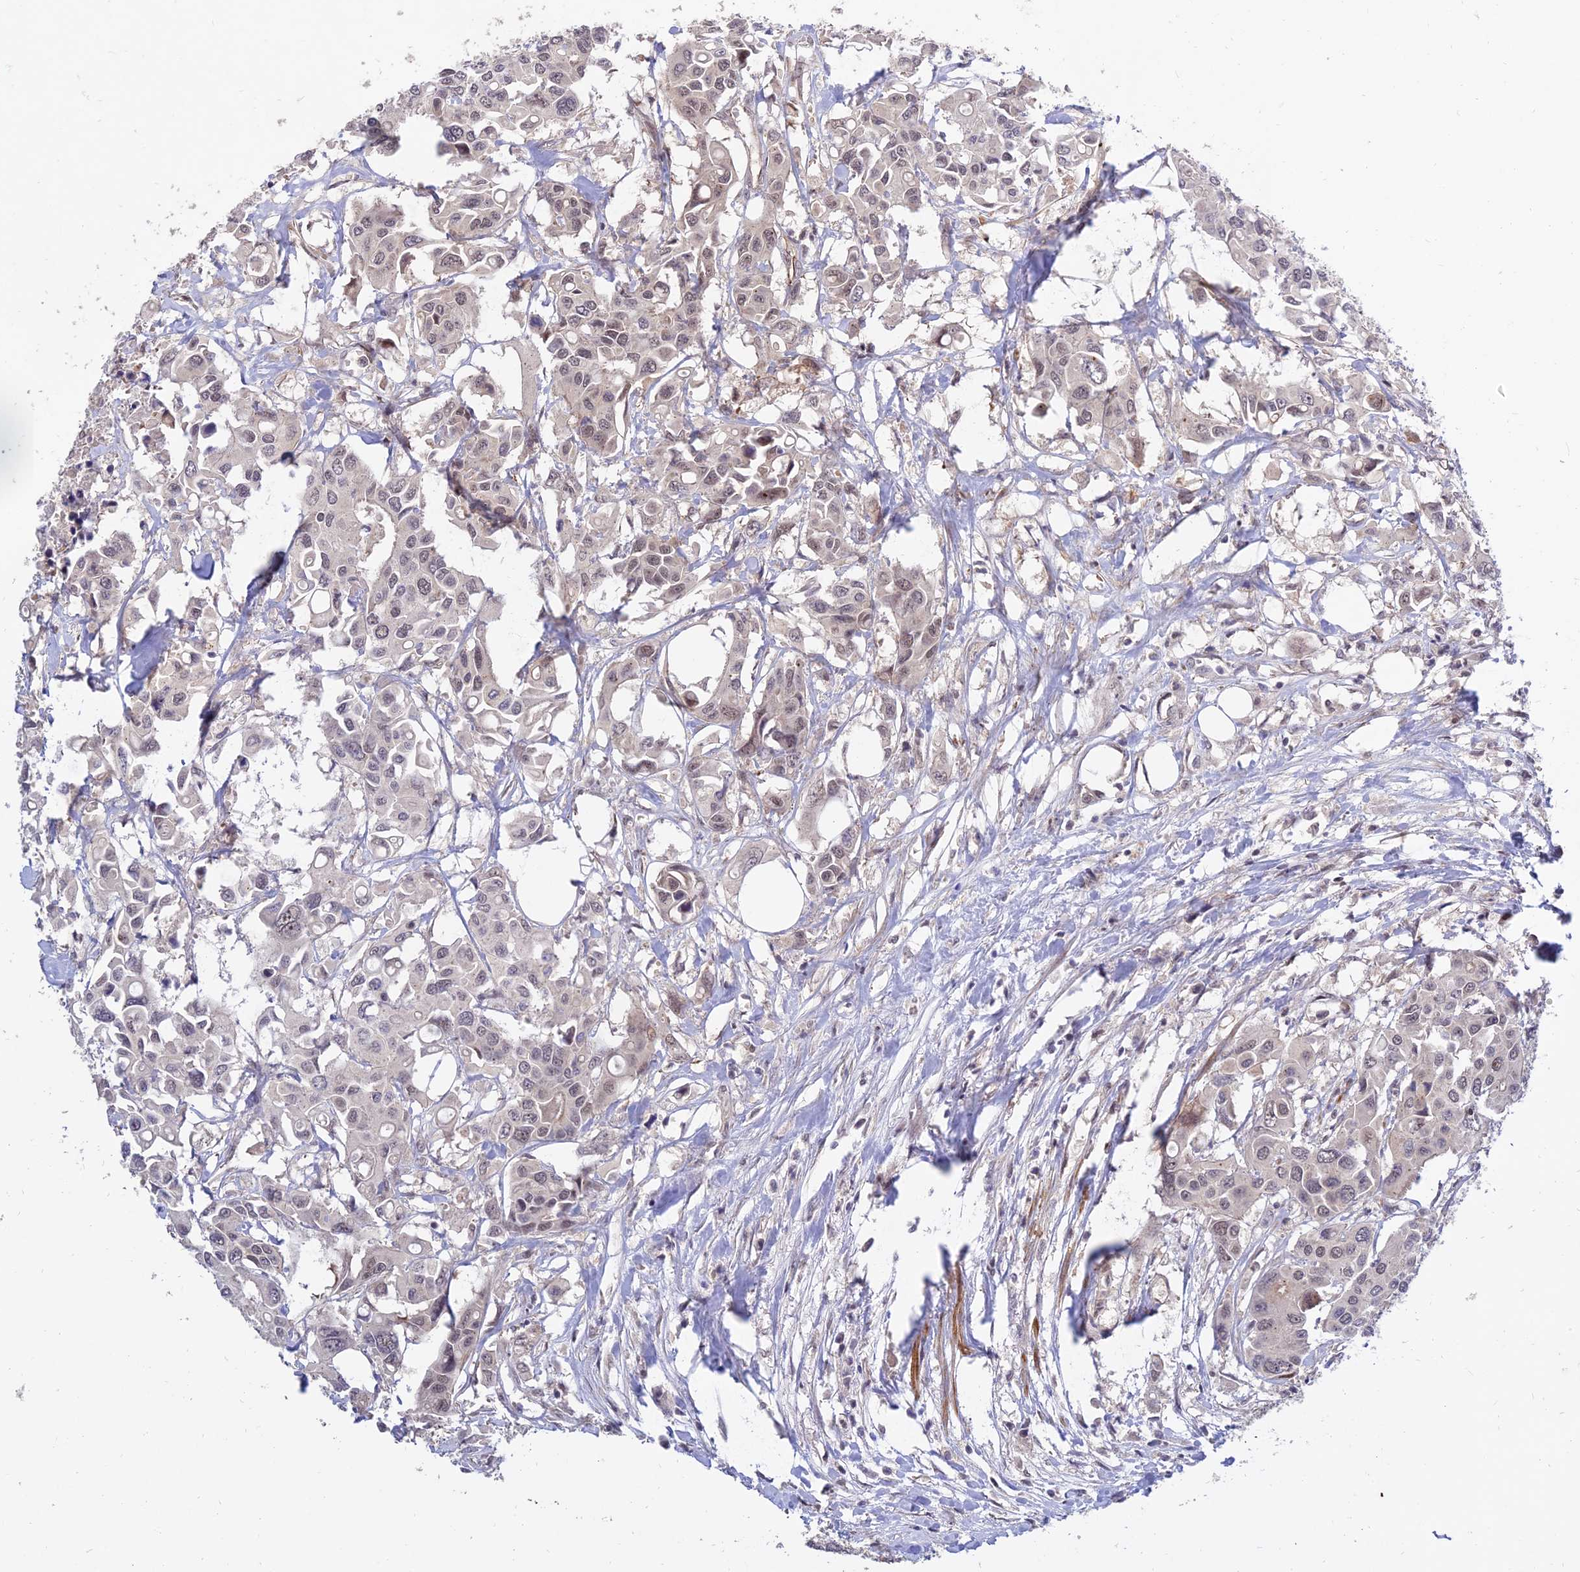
{"staining": {"intensity": "weak", "quantity": ">75%", "location": "nuclear"}, "tissue": "colorectal cancer", "cell_type": "Tumor cells", "image_type": "cancer", "snomed": [{"axis": "morphology", "description": "Adenocarcinoma, NOS"}, {"axis": "topography", "description": "Colon"}], "caption": "Protein staining shows weak nuclear staining in about >75% of tumor cells in colorectal cancer.", "gene": "ZNF85", "patient": {"sex": "male", "age": 77}}